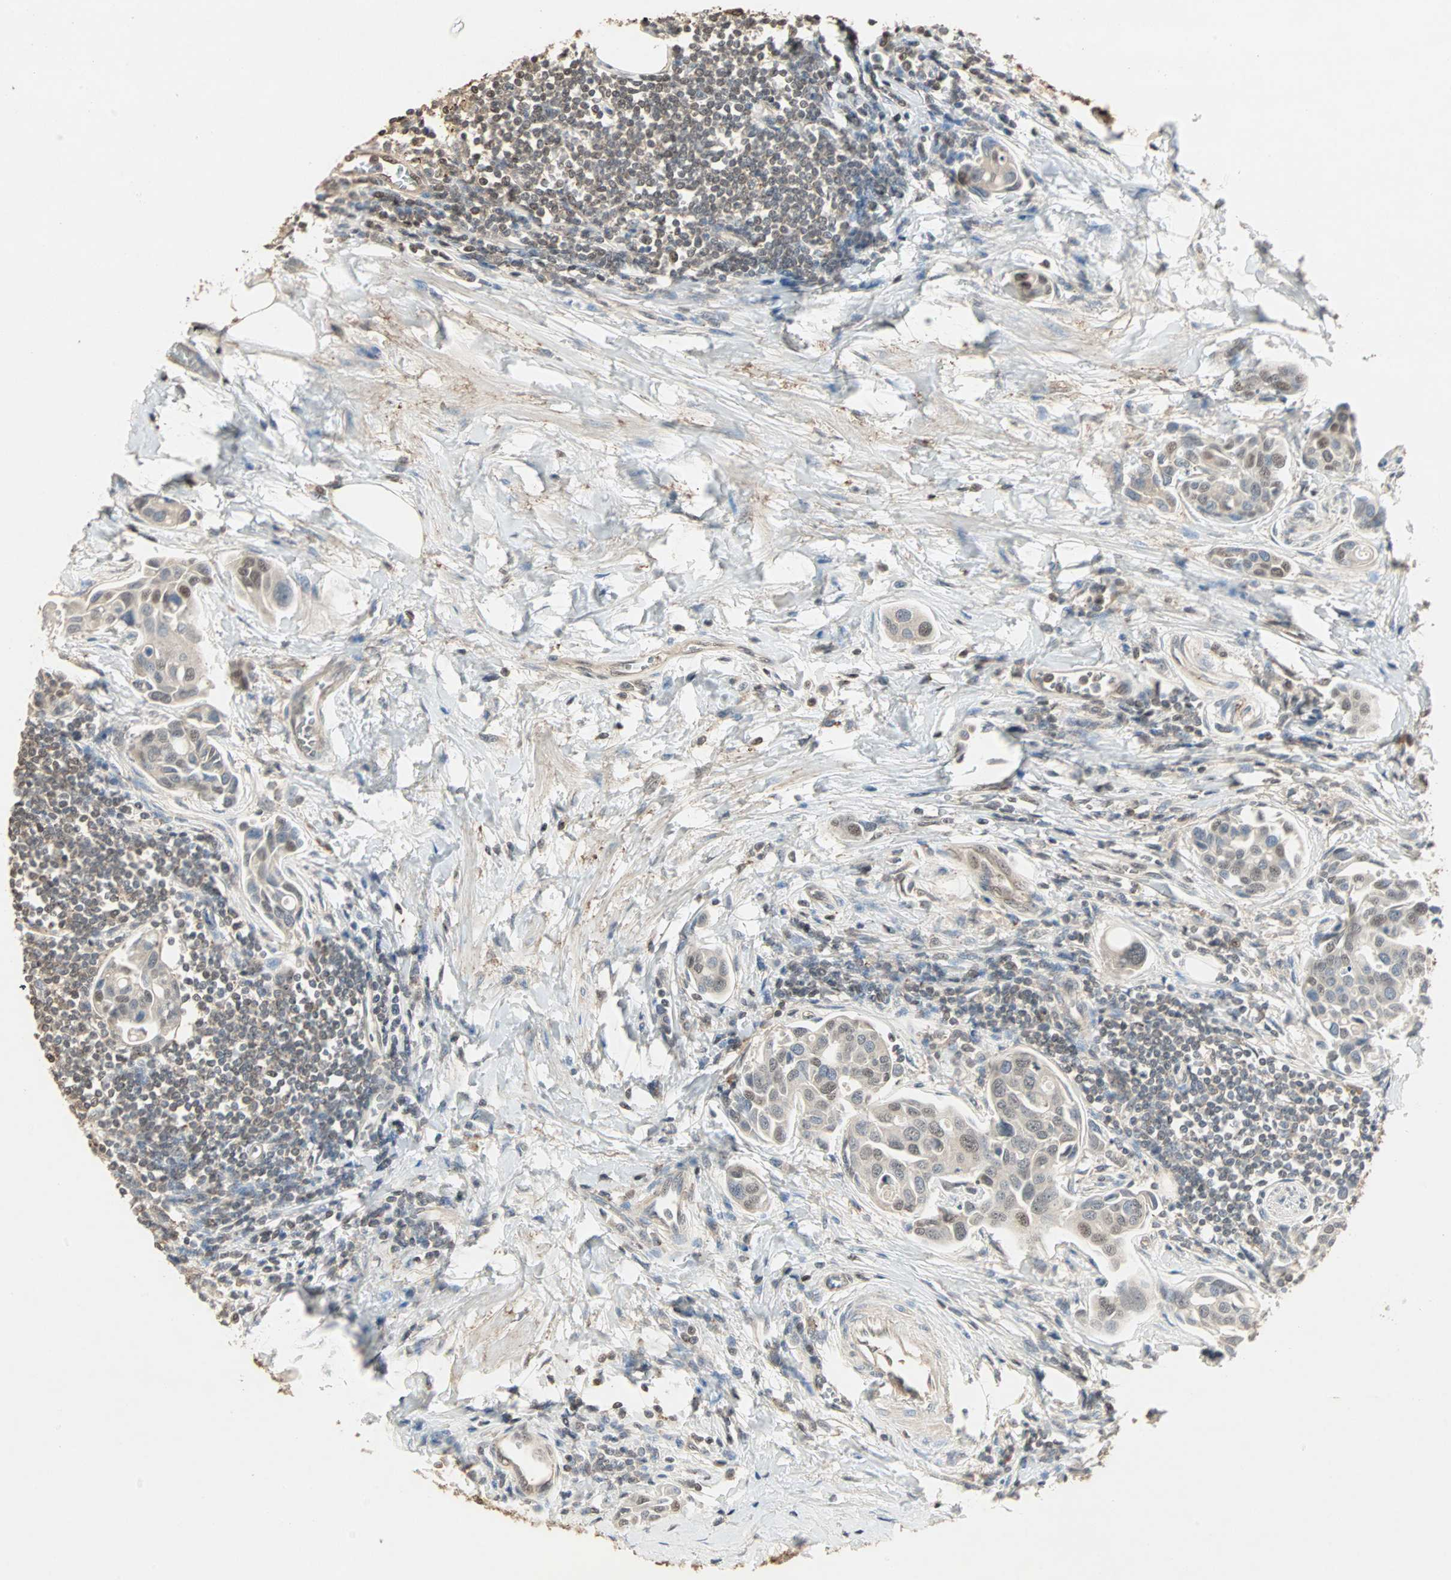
{"staining": {"intensity": "moderate", "quantity": ">75%", "location": "cytoplasmic/membranous,nuclear"}, "tissue": "urothelial cancer", "cell_type": "Tumor cells", "image_type": "cancer", "snomed": [{"axis": "morphology", "description": "Urothelial carcinoma, High grade"}, {"axis": "topography", "description": "Urinary bladder"}], "caption": "High-magnification brightfield microscopy of high-grade urothelial carcinoma stained with DAB (3,3'-diaminobenzidine) (brown) and counterstained with hematoxylin (blue). tumor cells exhibit moderate cytoplasmic/membranous and nuclear expression is seen in about>75% of cells. The staining was performed using DAB, with brown indicating positive protein expression. Nuclei are stained blue with hematoxylin.", "gene": "DRG2", "patient": {"sex": "male", "age": 78}}